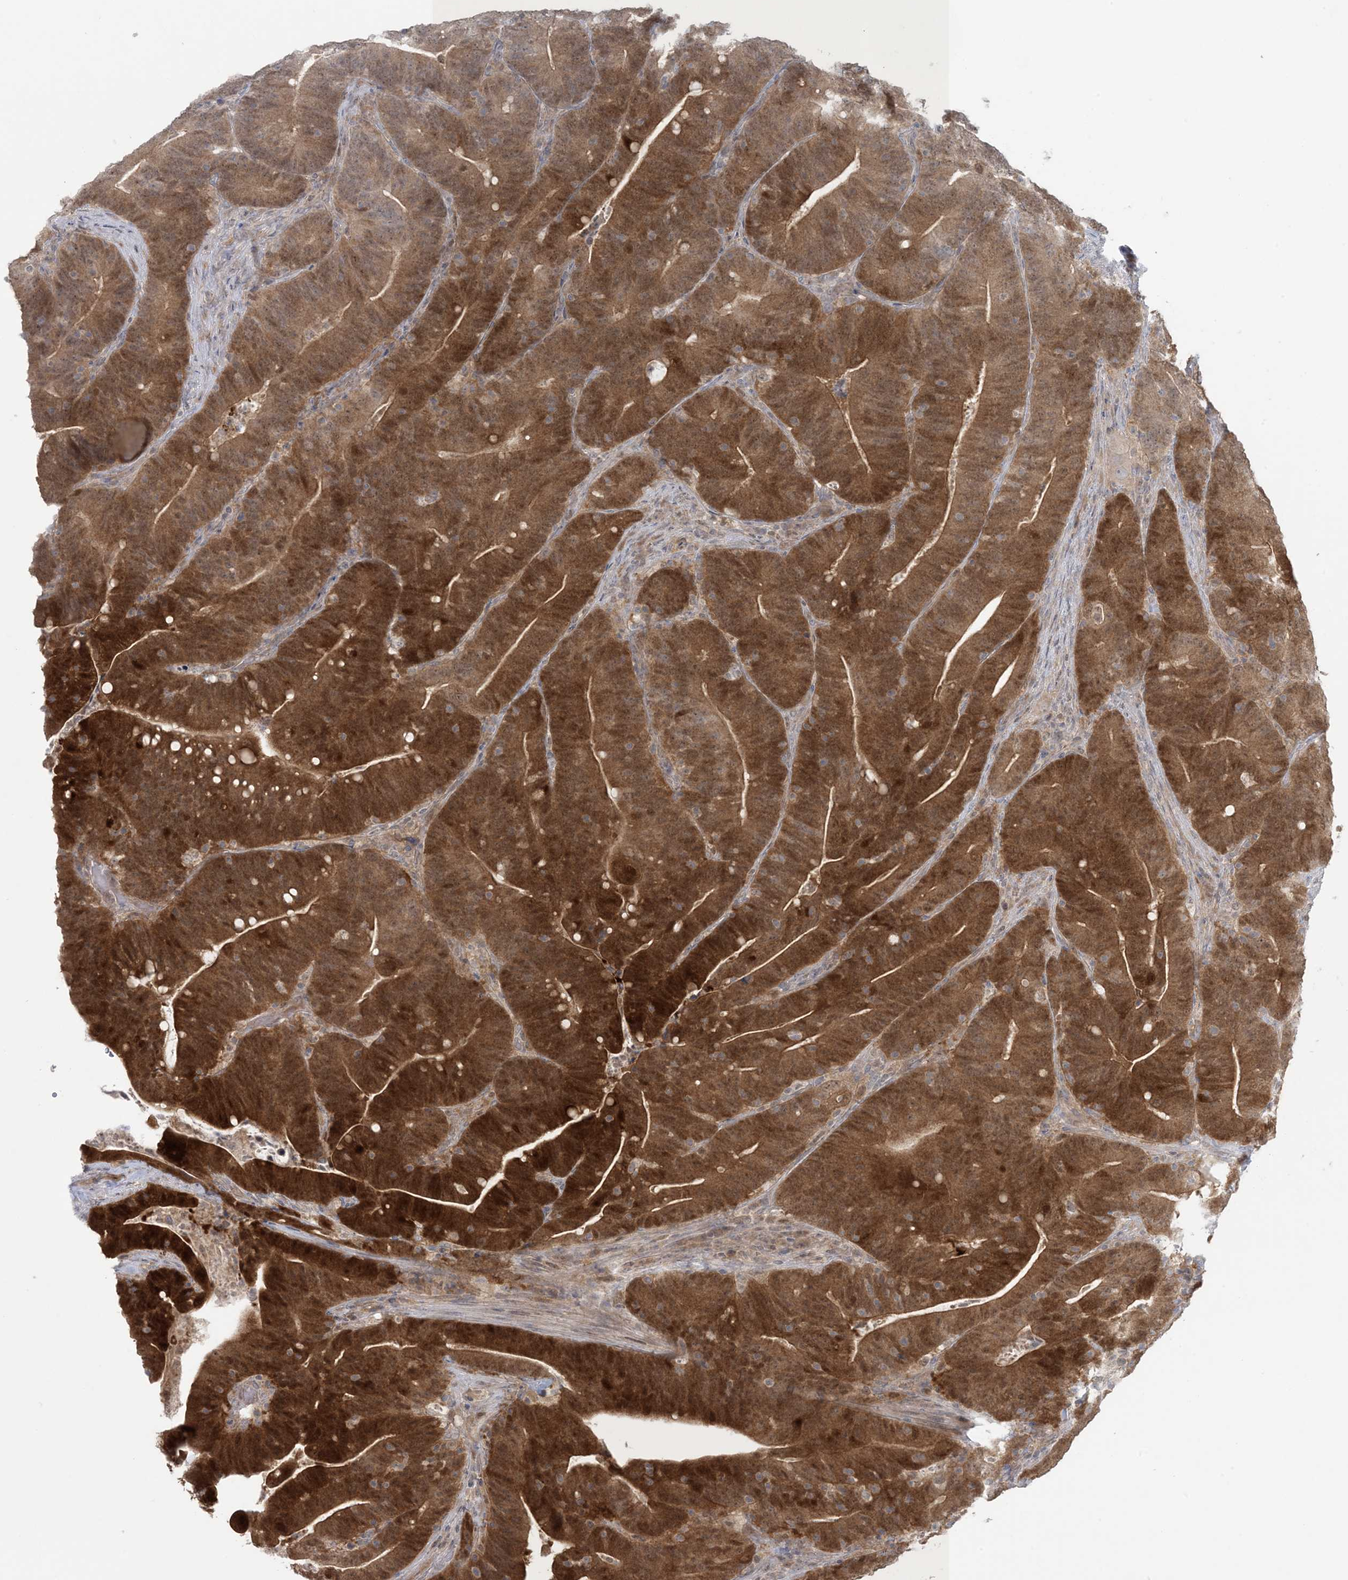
{"staining": {"intensity": "strong", "quantity": "25%-75%", "location": "cytoplasmic/membranous"}, "tissue": "colorectal cancer", "cell_type": "Tumor cells", "image_type": "cancer", "snomed": [{"axis": "morphology", "description": "Adenocarcinoma, NOS"}, {"axis": "topography", "description": "Colon"}], "caption": "A high-resolution micrograph shows IHC staining of adenocarcinoma (colorectal), which exhibits strong cytoplasmic/membranous staining in about 25%-75% of tumor cells.", "gene": "NRBP2", "patient": {"sex": "female", "age": 66}}